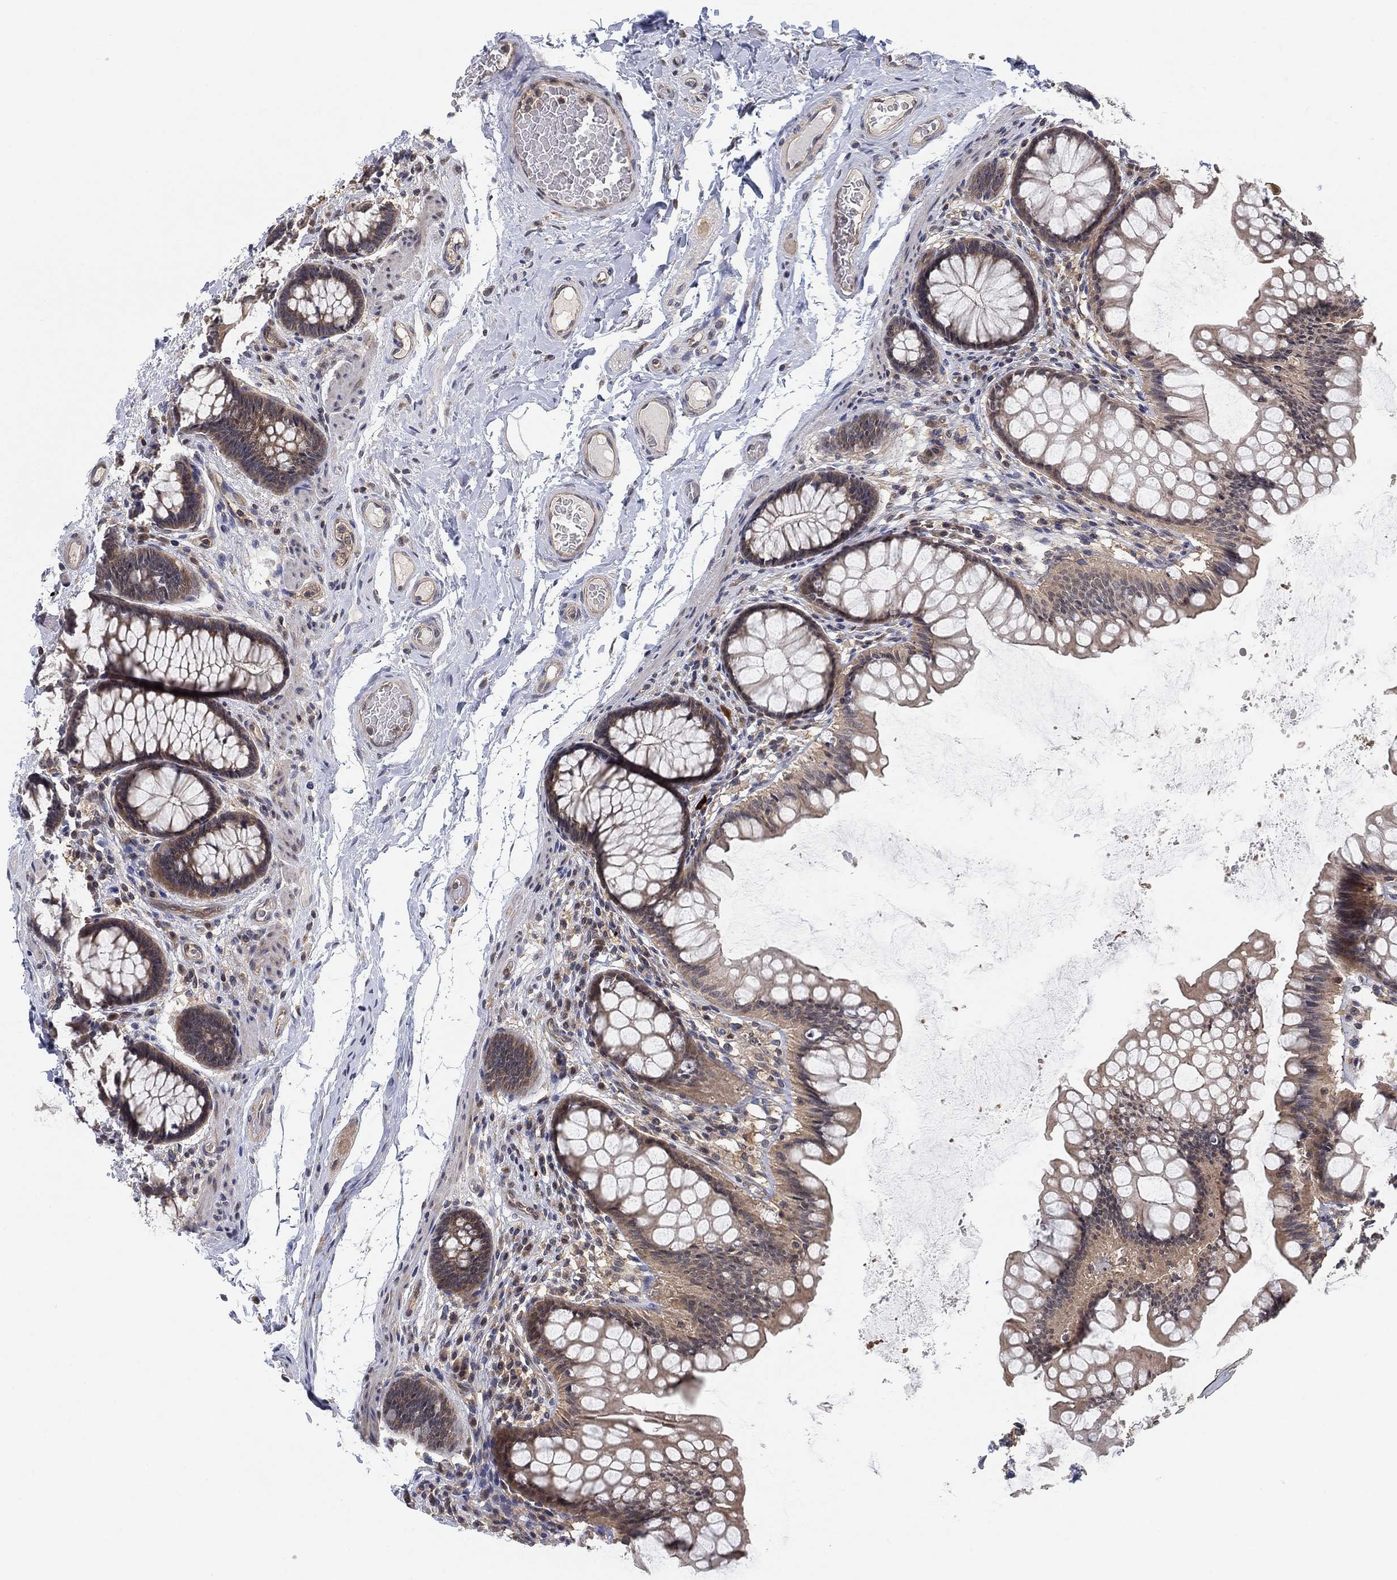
{"staining": {"intensity": "negative", "quantity": "none", "location": "none"}, "tissue": "colon", "cell_type": "Endothelial cells", "image_type": "normal", "snomed": [{"axis": "morphology", "description": "Normal tissue, NOS"}, {"axis": "topography", "description": "Colon"}], "caption": "Immunohistochemistry (IHC) of unremarkable human colon demonstrates no staining in endothelial cells. (DAB (3,3'-diaminobenzidine) immunohistochemistry (IHC) visualized using brightfield microscopy, high magnification).", "gene": "CCDC43", "patient": {"sex": "female", "age": 65}}